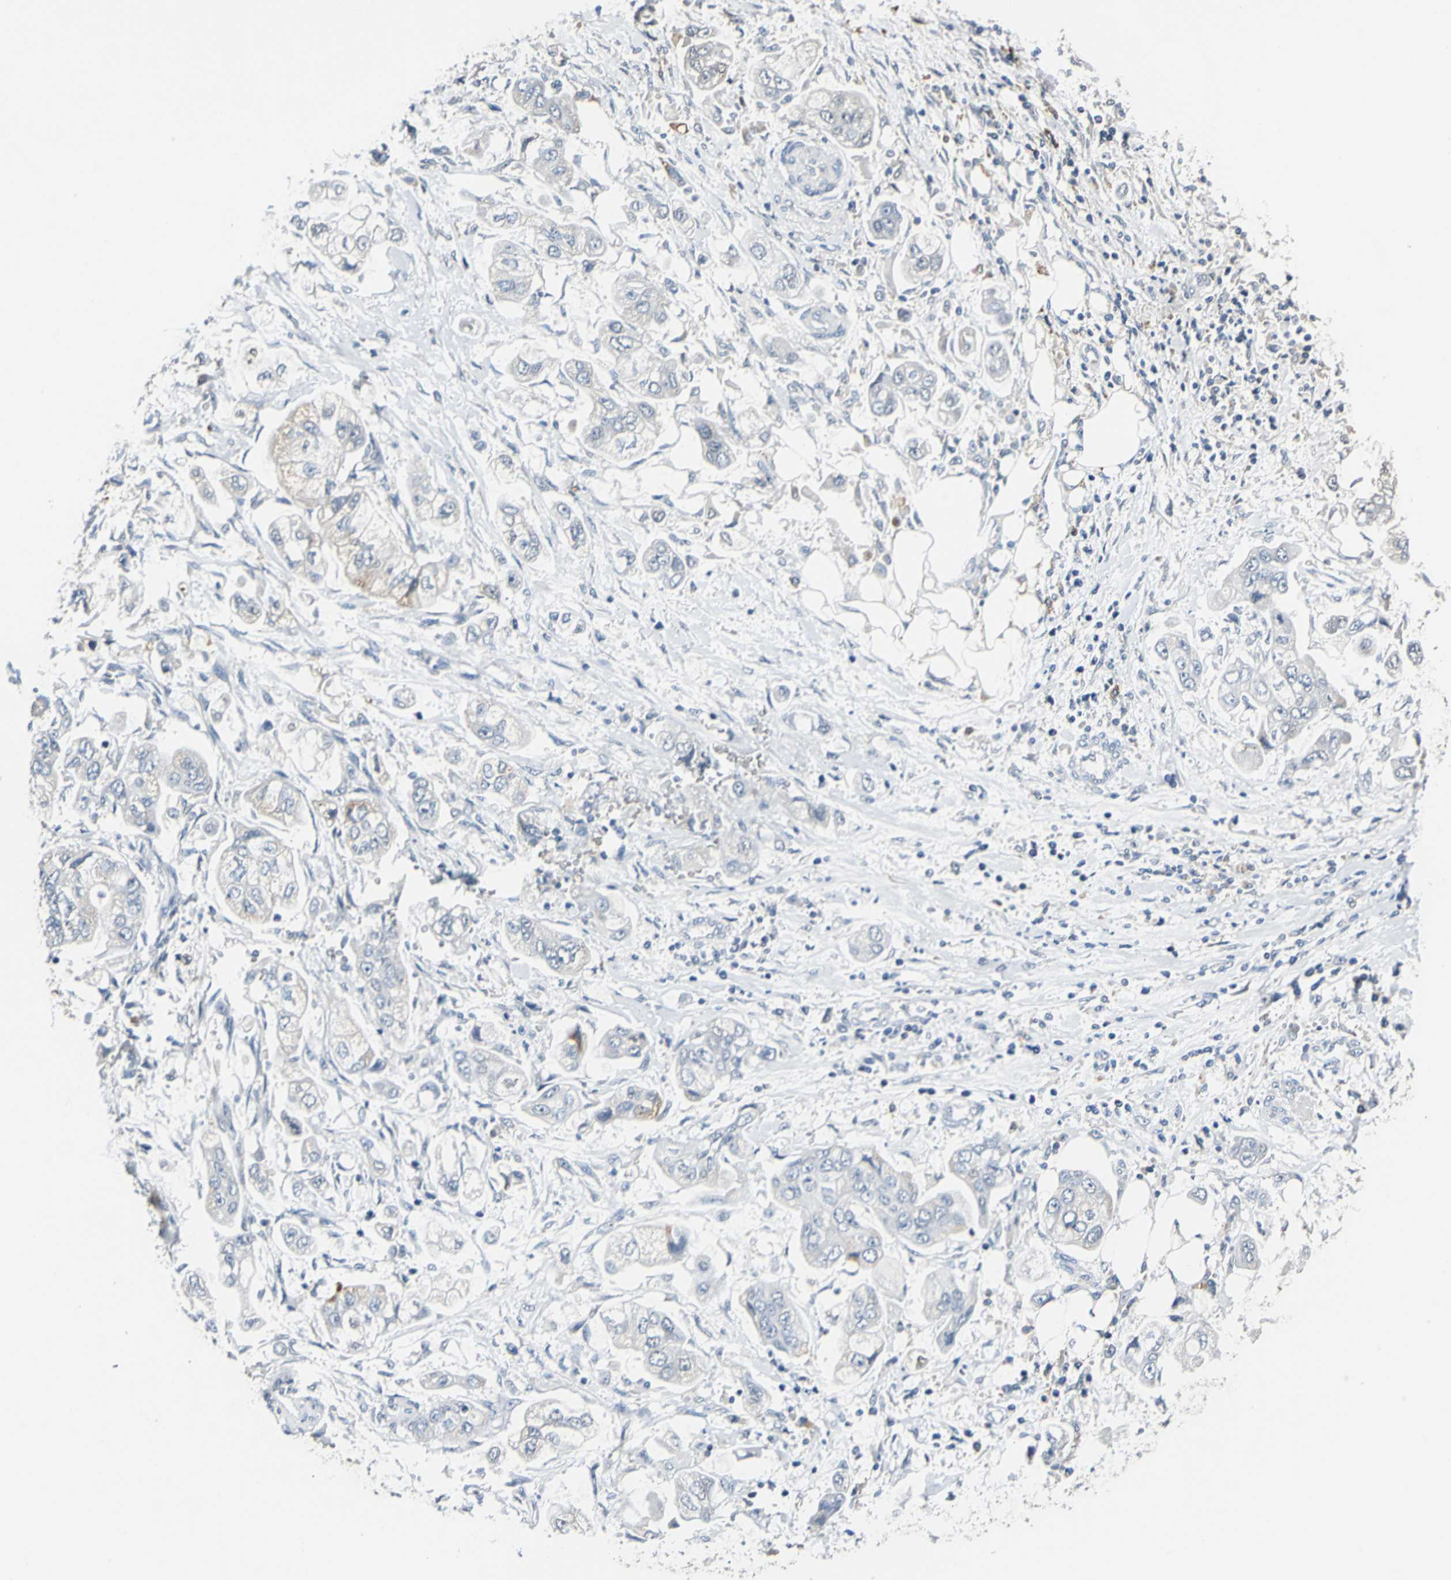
{"staining": {"intensity": "negative", "quantity": "none", "location": "none"}, "tissue": "stomach cancer", "cell_type": "Tumor cells", "image_type": "cancer", "snomed": [{"axis": "morphology", "description": "Adenocarcinoma, NOS"}, {"axis": "topography", "description": "Stomach"}], "caption": "Immunohistochemistry of stomach cancer (adenocarcinoma) displays no positivity in tumor cells.", "gene": "NIT1", "patient": {"sex": "male", "age": 62}}